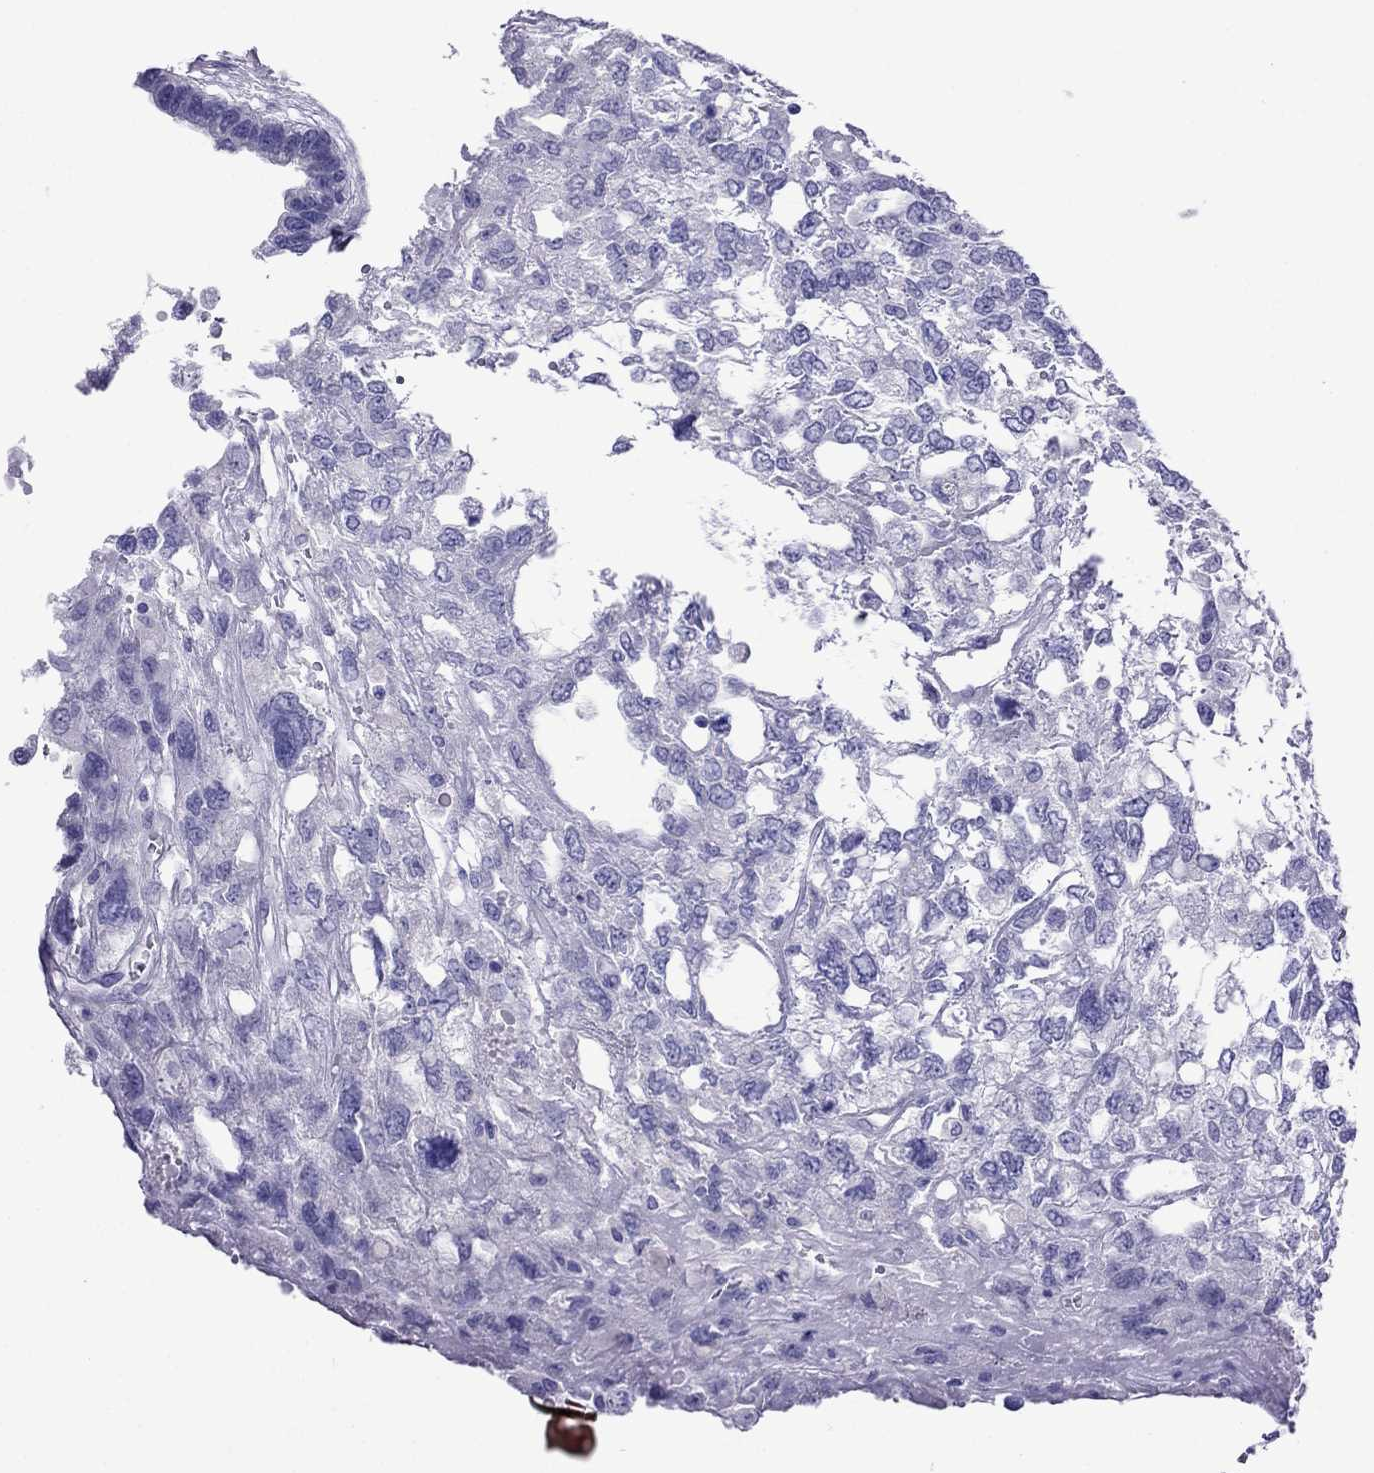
{"staining": {"intensity": "negative", "quantity": "none", "location": "none"}, "tissue": "testis cancer", "cell_type": "Tumor cells", "image_type": "cancer", "snomed": [{"axis": "morphology", "description": "Seminoma, NOS"}, {"axis": "topography", "description": "Testis"}], "caption": "This is a image of immunohistochemistry staining of seminoma (testis), which shows no expression in tumor cells.", "gene": "PCDHA6", "patient": {"sex": "male", "age": 52}}